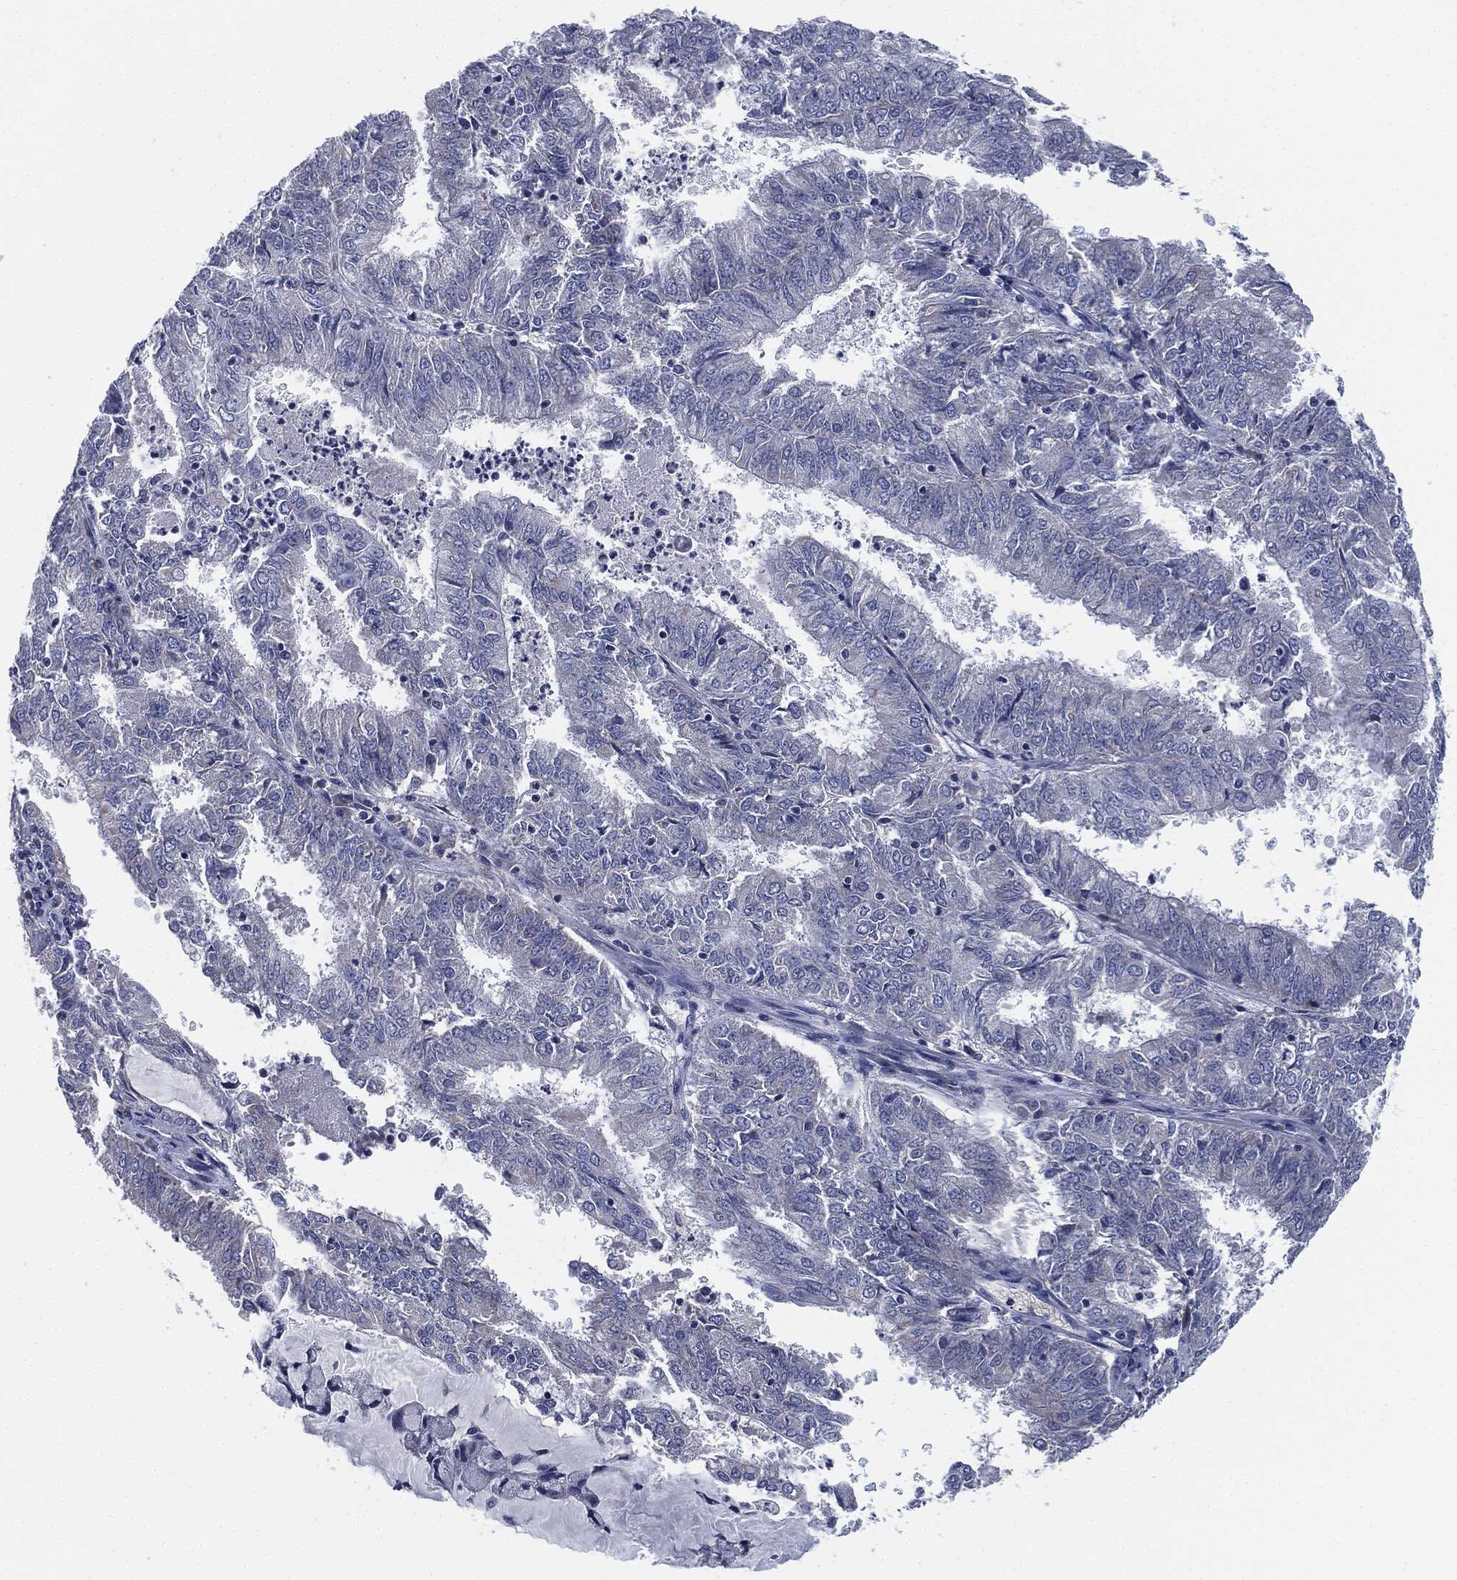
{"staining": {"intensity": "strong", "quantity": "<25%", "location": "cytoplasmic/membranous"}, "tissue": "endometrial cancer", "cell_type": "Tumor cells", "image_type": "cancer", "snomed": [{"axis": "morphology", "description": "Adenocarcinoma, NOS"}, {"axis": "topography", "description": "Endometrium"}], "caption": "IHC photomicrograph of human endometrial cancer stained for a protein (brown), which shows medium levels of strong cytoplasmic/membranous staining in approximately <25% of tumor cells.", "gene": "SIGLEC9", "patient": {"sex": "female", "age": 57}}